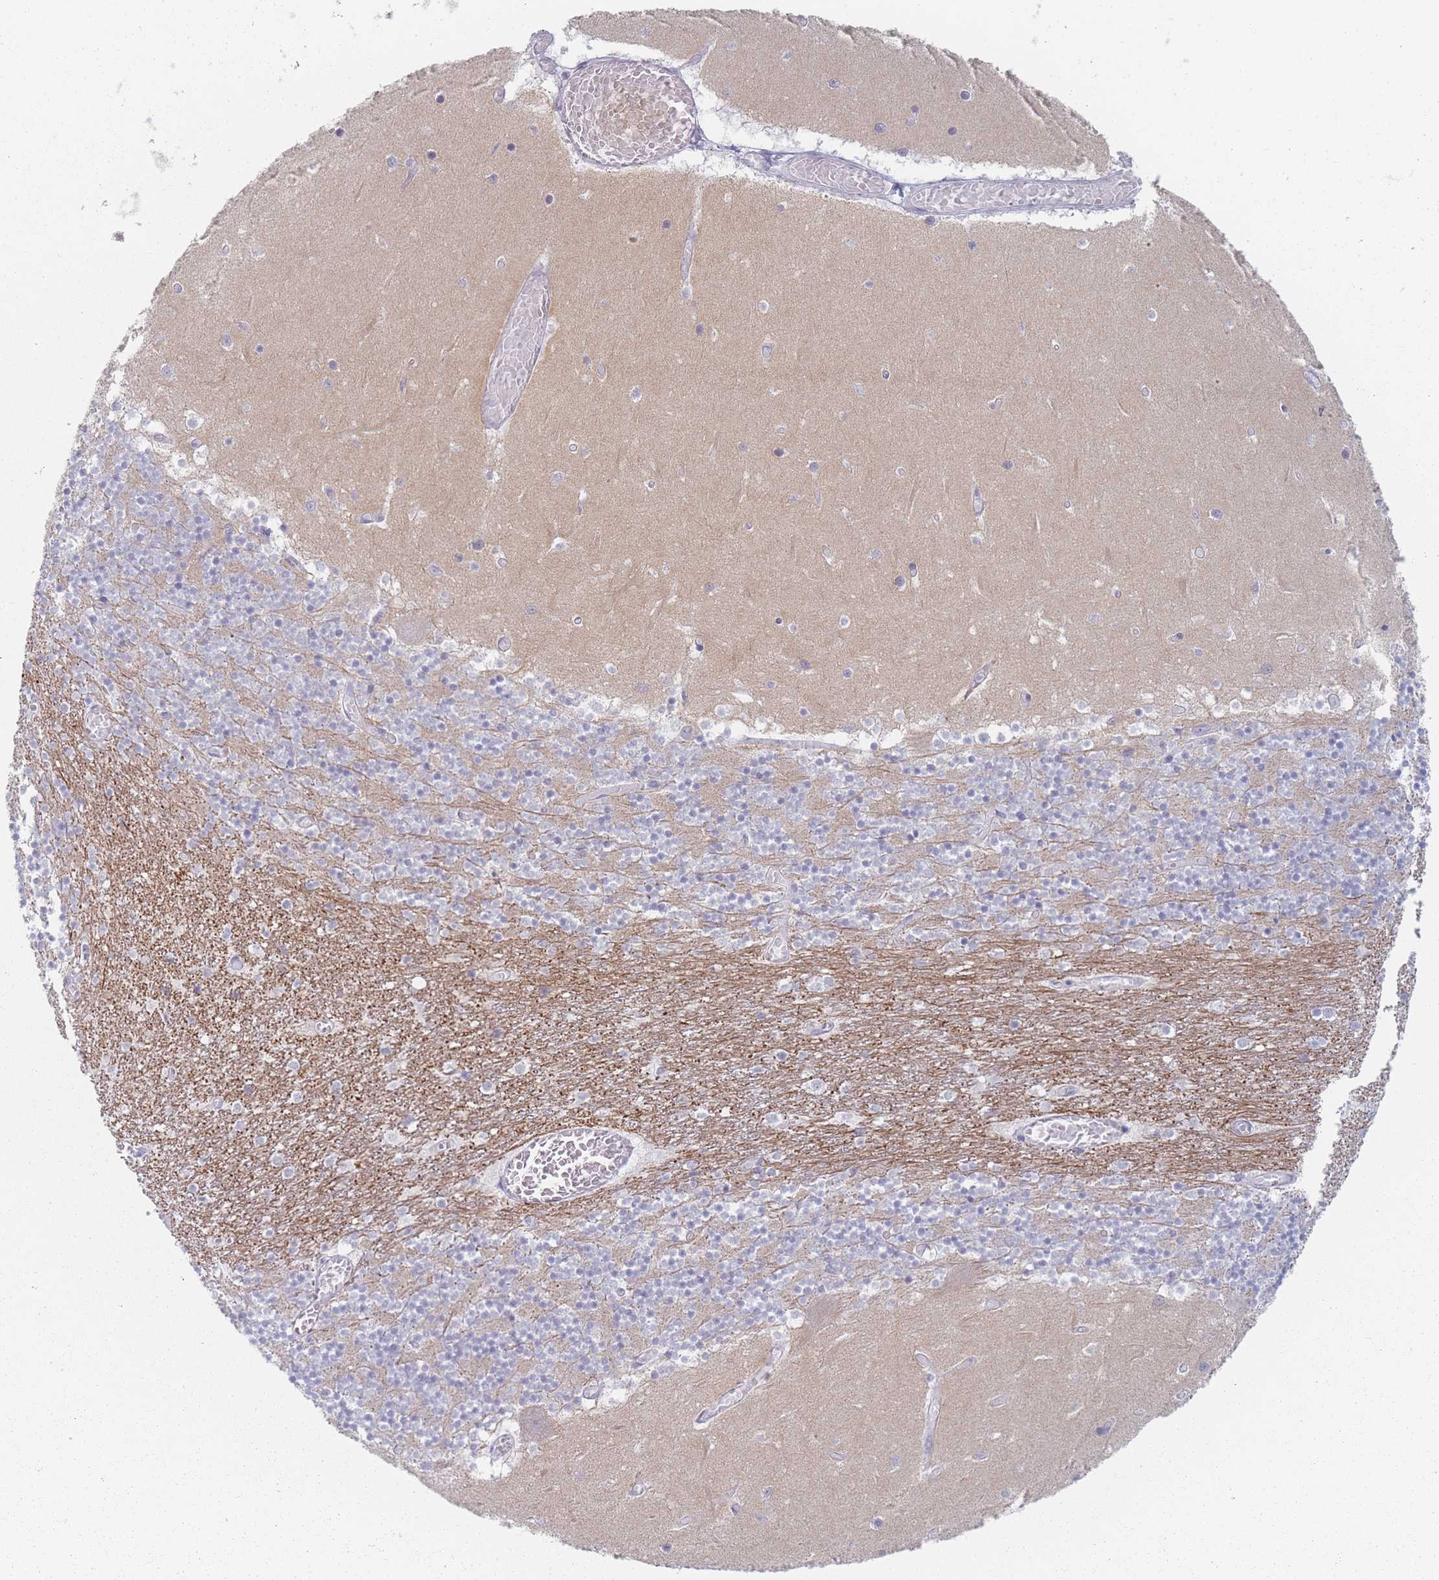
{"staining": {"intensity": "moderate", "quantity": "25%-75%", "location": "cytoplasmic/membranous"}, "tissue": "cerebellum", "cell_type": "Cells in granular layer", "image_type": "normal", "snomed": [{"axis": "morphology", "description": "Normal tissue, NOS"}, {"axis": "topography", "description": "Cerebellum"}], "caption": "IHC of benign cerebellum reveals medium levels of moderate cytoplasmic/membranous expression in approximately 25%-75% of cells in granular layer.", "gene": "RNF4", "patient": {"sex": "female", "age": 28}}